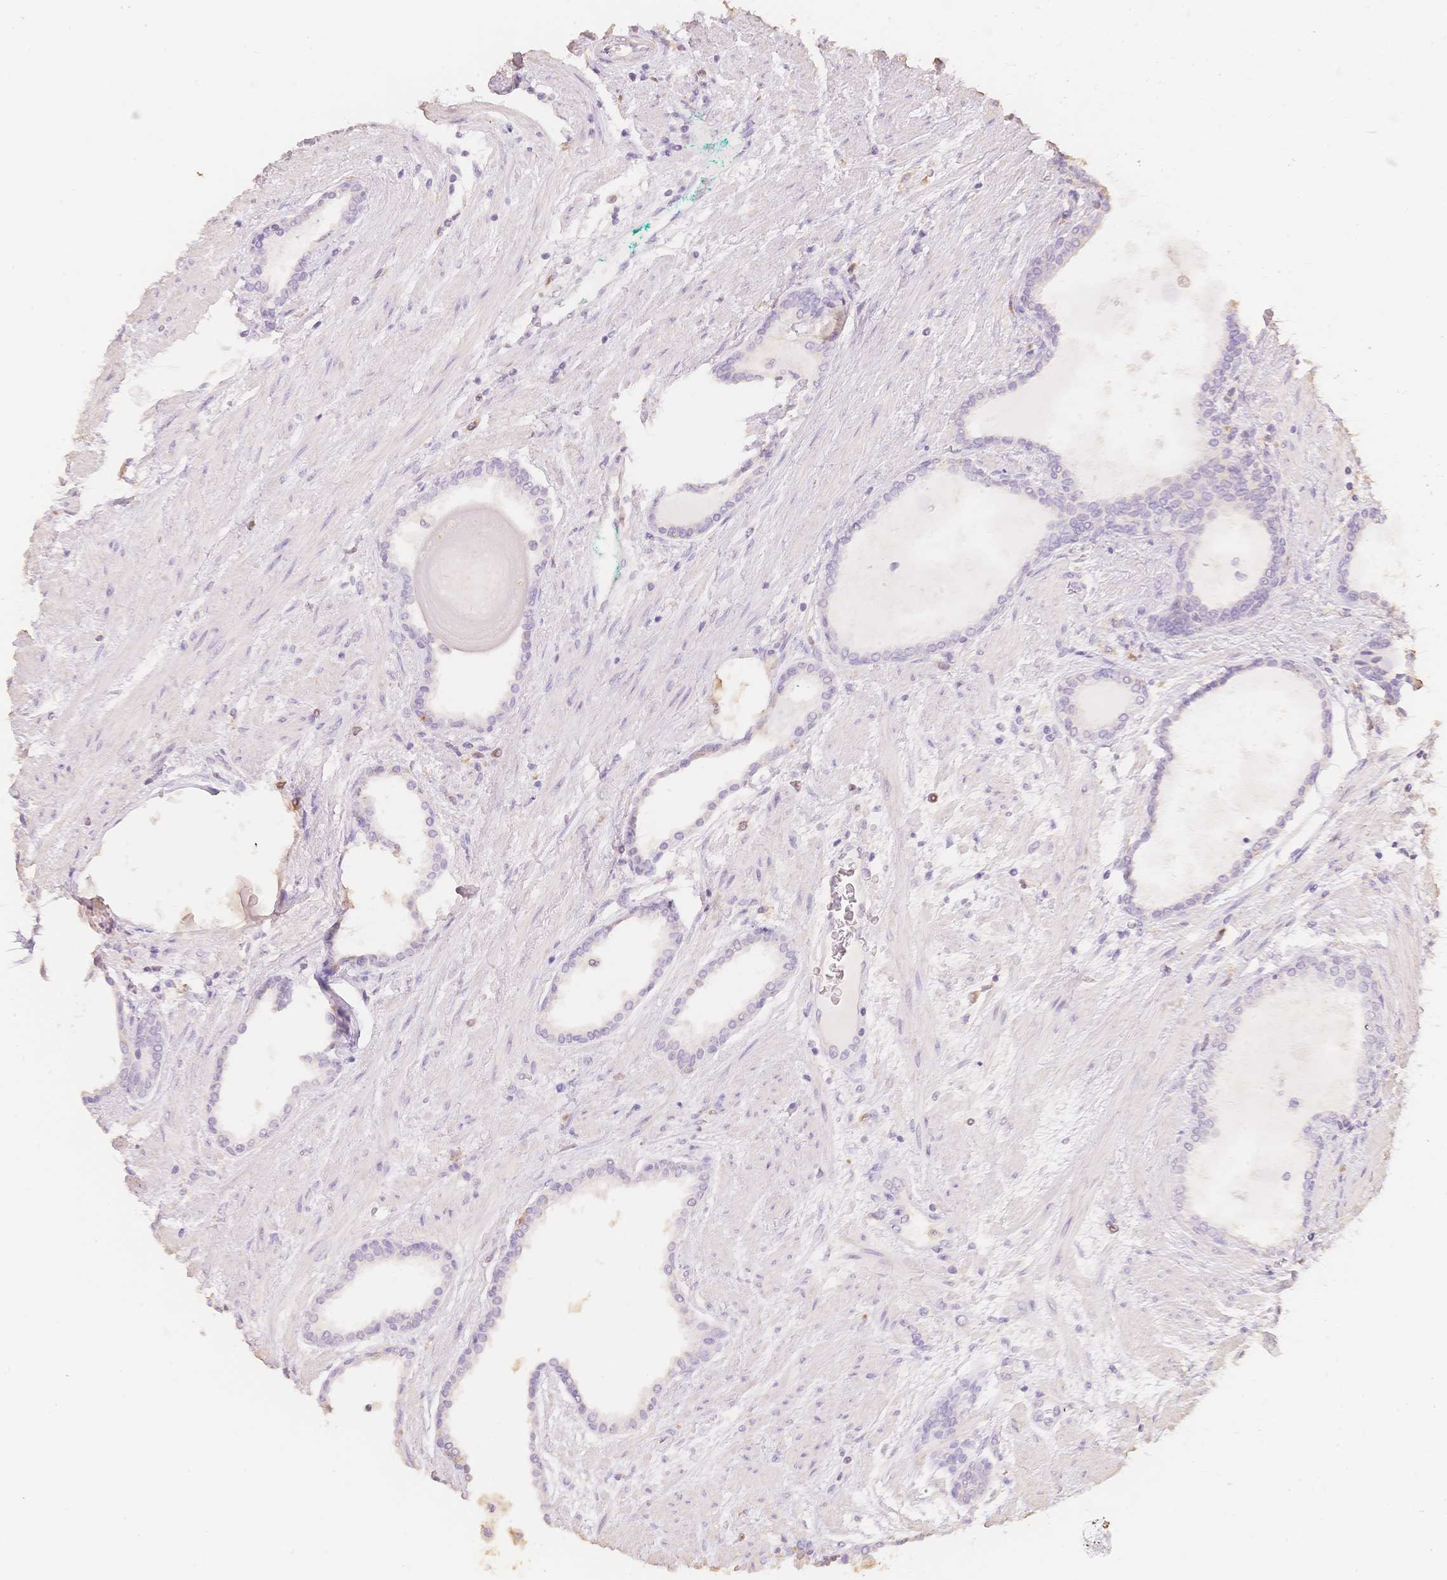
{"staining": {"intensity": "negative", "quantity": "none", "location": "none"}, "tissue": "prostate cancer", "cell_type": "Tumor cells", "image_type": "cancer", "snomed": [{"axis": "morphology", "description": "Adenocarcinoma, High grade"}, {"axis": "topography", "description": "Prostate"}], "caption": "Tumor cells are negative for protein expression in human prostate cancer.", "gene": "MBOAT7", "patient": {"sex": "male", "age": 72}}